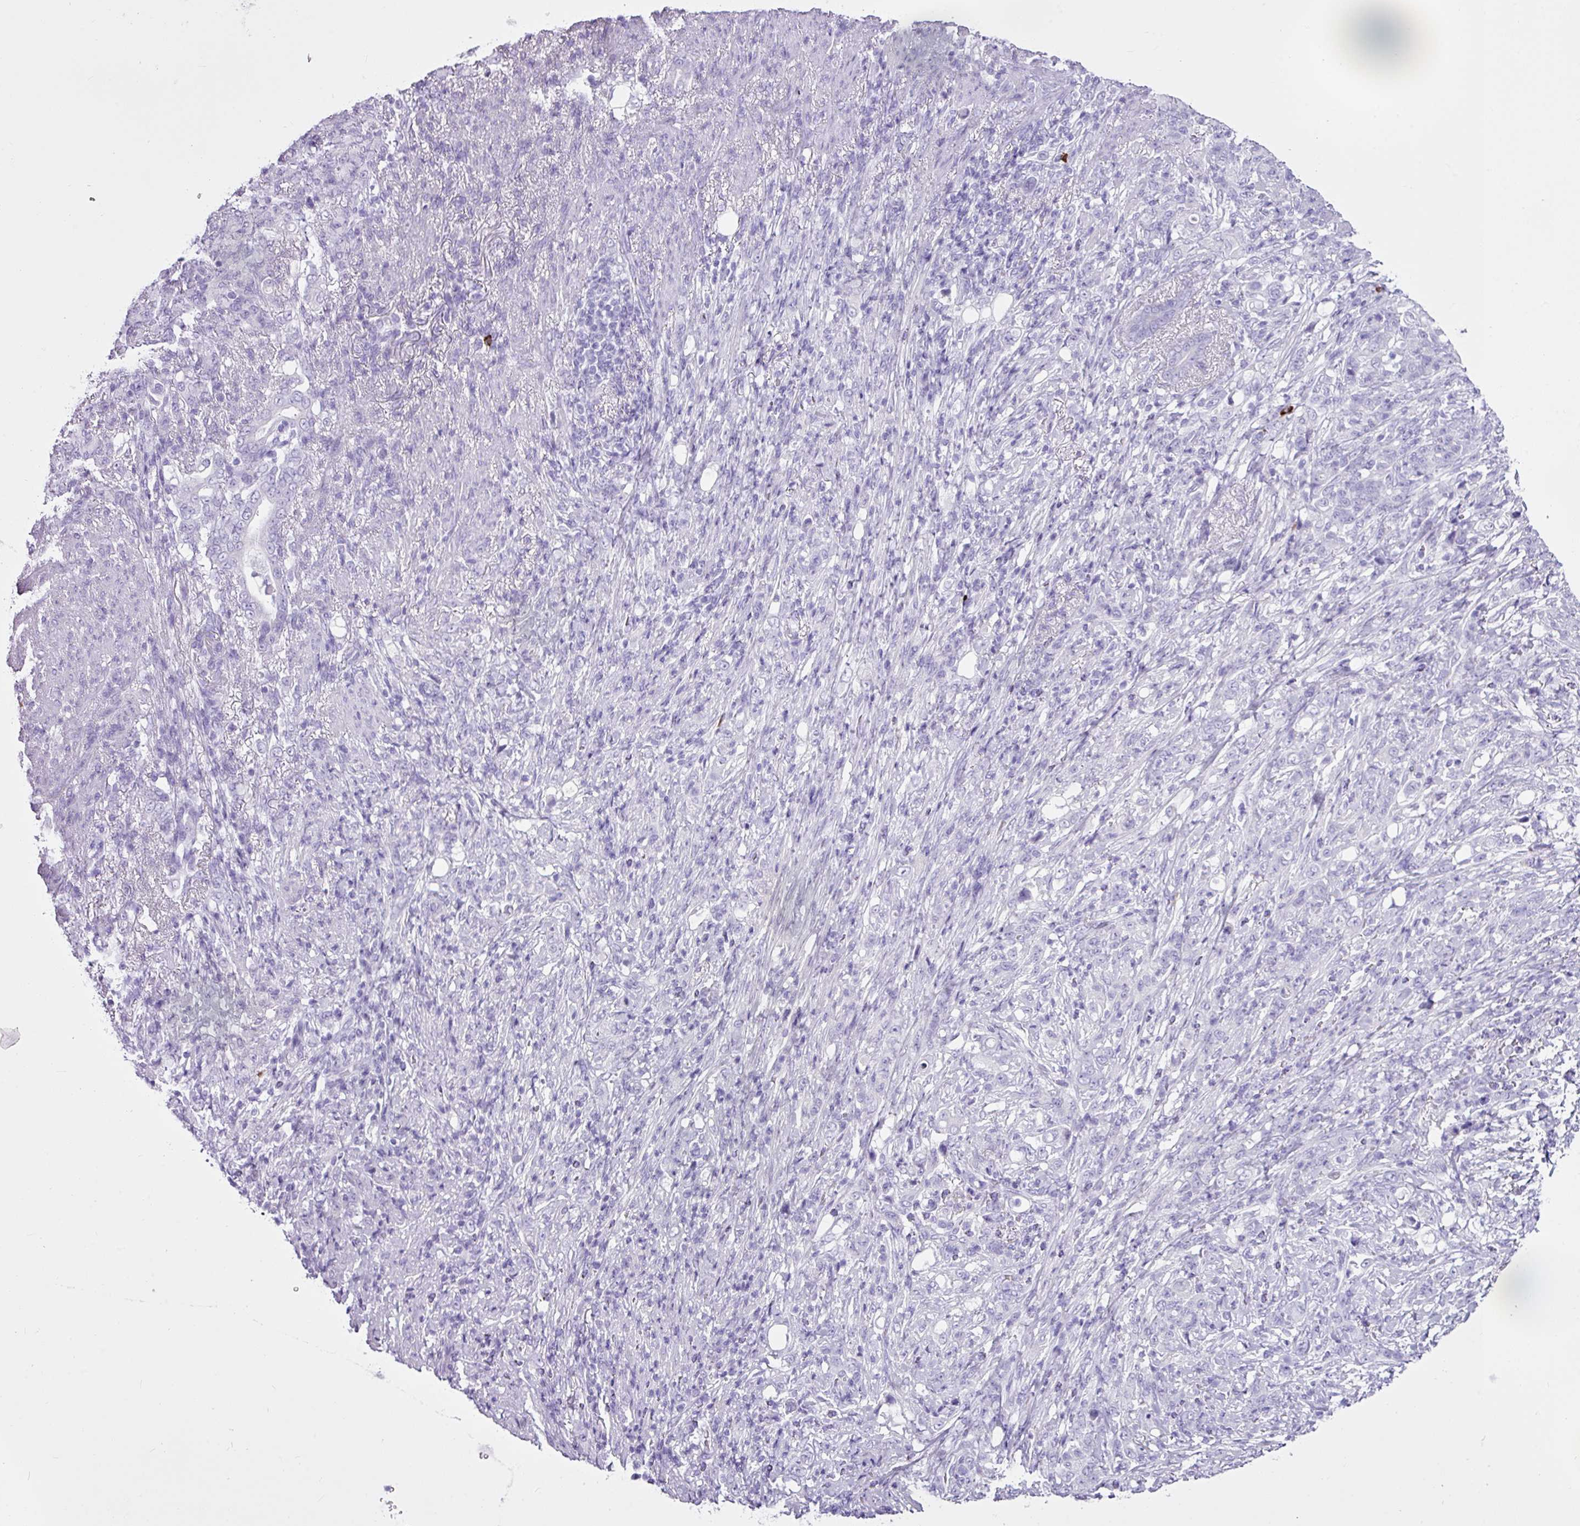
{"staining": {"intensity": "negative", "quantity": "none", "location": "none"}, "tissue": "stomach cancer", "cell_type": "Tumor cells", "image_type": "cancer", "snomed": [{"axis": "morphology", "description": "Normal tissue, NOS"}, {"axis": "morphology", "description": "Adenocarcinoma, NOS"}, {"axis": "topography", "description": "Stomach"}], "caption": "Protein analysis of stomach adenocarcinoma exhibits no significant positivity in tumor cells. (DAB immunohistochemistry (IHC) with hematoxylin counter stain).", "gene": "LILRB4", "patient": {"sex": "female", "age": 79}}